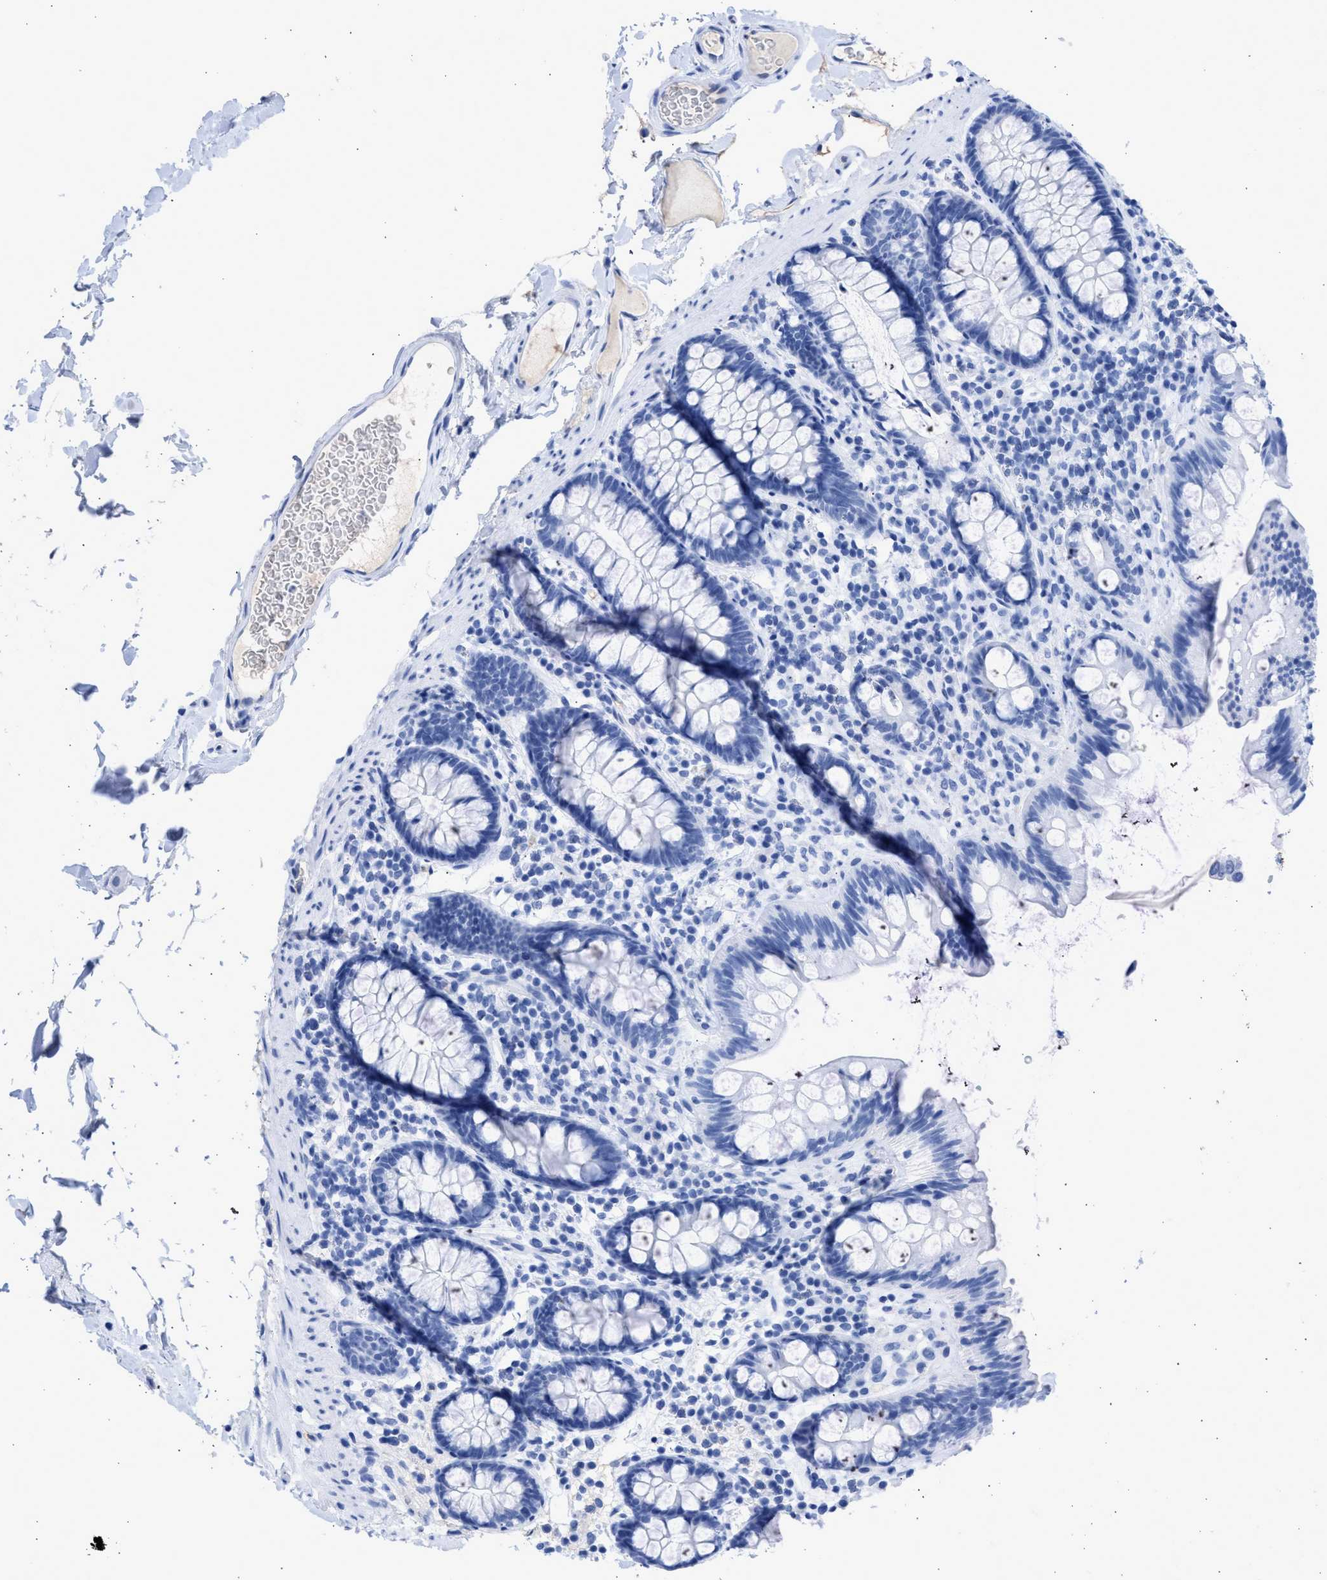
{"staining": {"intensity": "negative", "quantity": "none", "location": "none"}, "tissue": "colon", "cell_type": "Endothelial cells", "image_type": "normal", "snomed": [{"axis": "morphology", "description": "Normal tissue, NOS"}, {"axis": "topography", "description": "Colon"}], "caption": "Immunohistochemistry (IHC) histopathology image of unremarkable colon stained for a protein (brown), which reveals no positivity in endothelial cells. (DAB (3,3'-diaminobenzidine) immunohistochemistry (IHC), high magnification).", "gene": "RSPH1", "patient": {"sex": "female", "age": 80}}